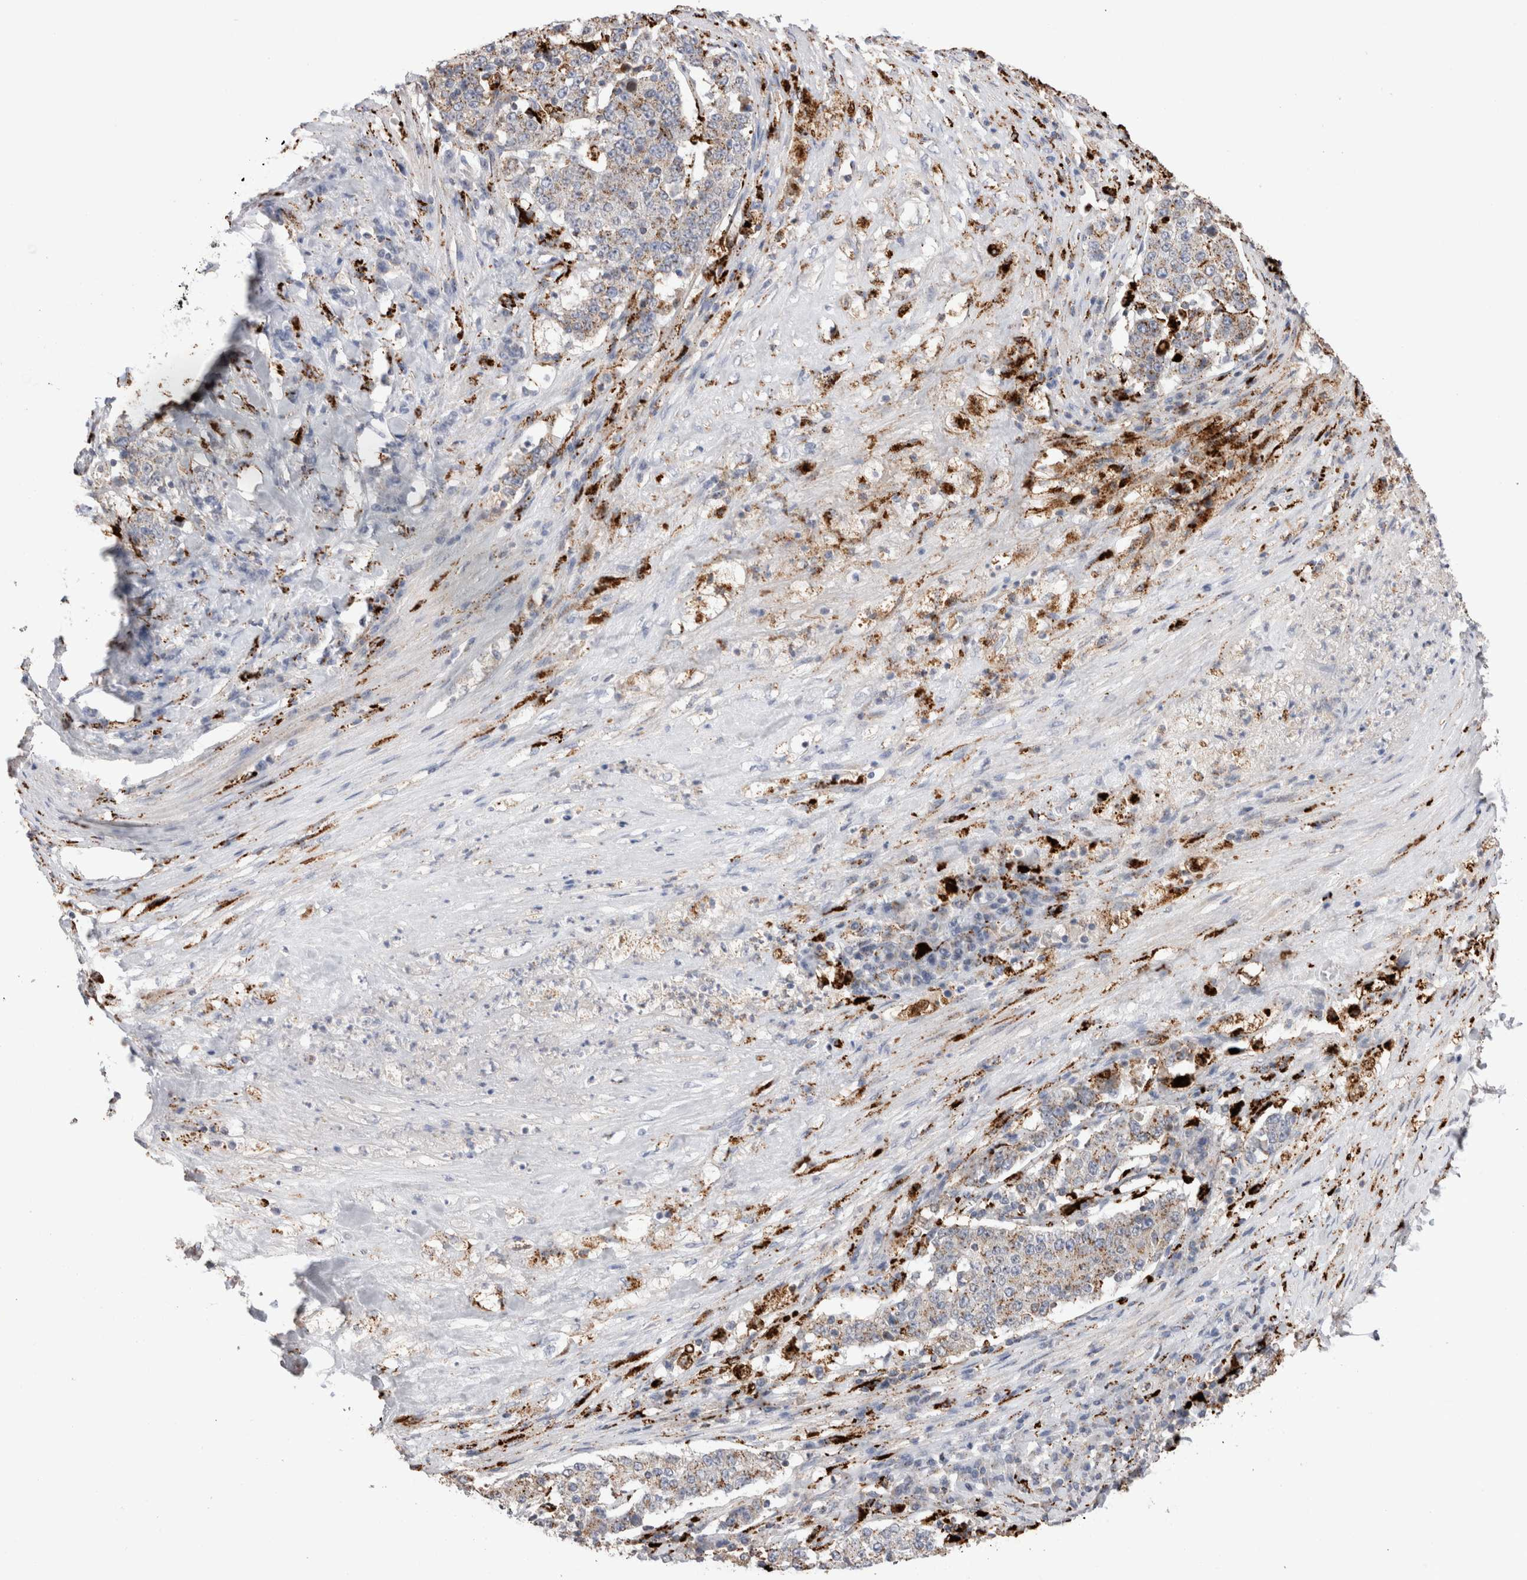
{"staining": {"intensity": "weak", "quantity": ">75%", "location": "cytoplasmic/membranous"}, "tissue": "stomach cancer", "cell_type": "Tumor cells", "image_type": "cancer", "snomed": [{"axis": "morphology", "description": "Adenocarcinoma, NOS"}, {"axis": "topography", "description": "Stomach"}], "caption": "DAB immunohistochemical staining of human adenocarcinoma (stomach) displays weak cytoplasmic/membranous protein expression in about >75% of tumor cells. (DAB (3,3'-diaminobenzidine) IHC, brown staining for protein, blue staining for nuclei).", "gene": "CTSA", "patient": {"sex": "male", "age": 59}}